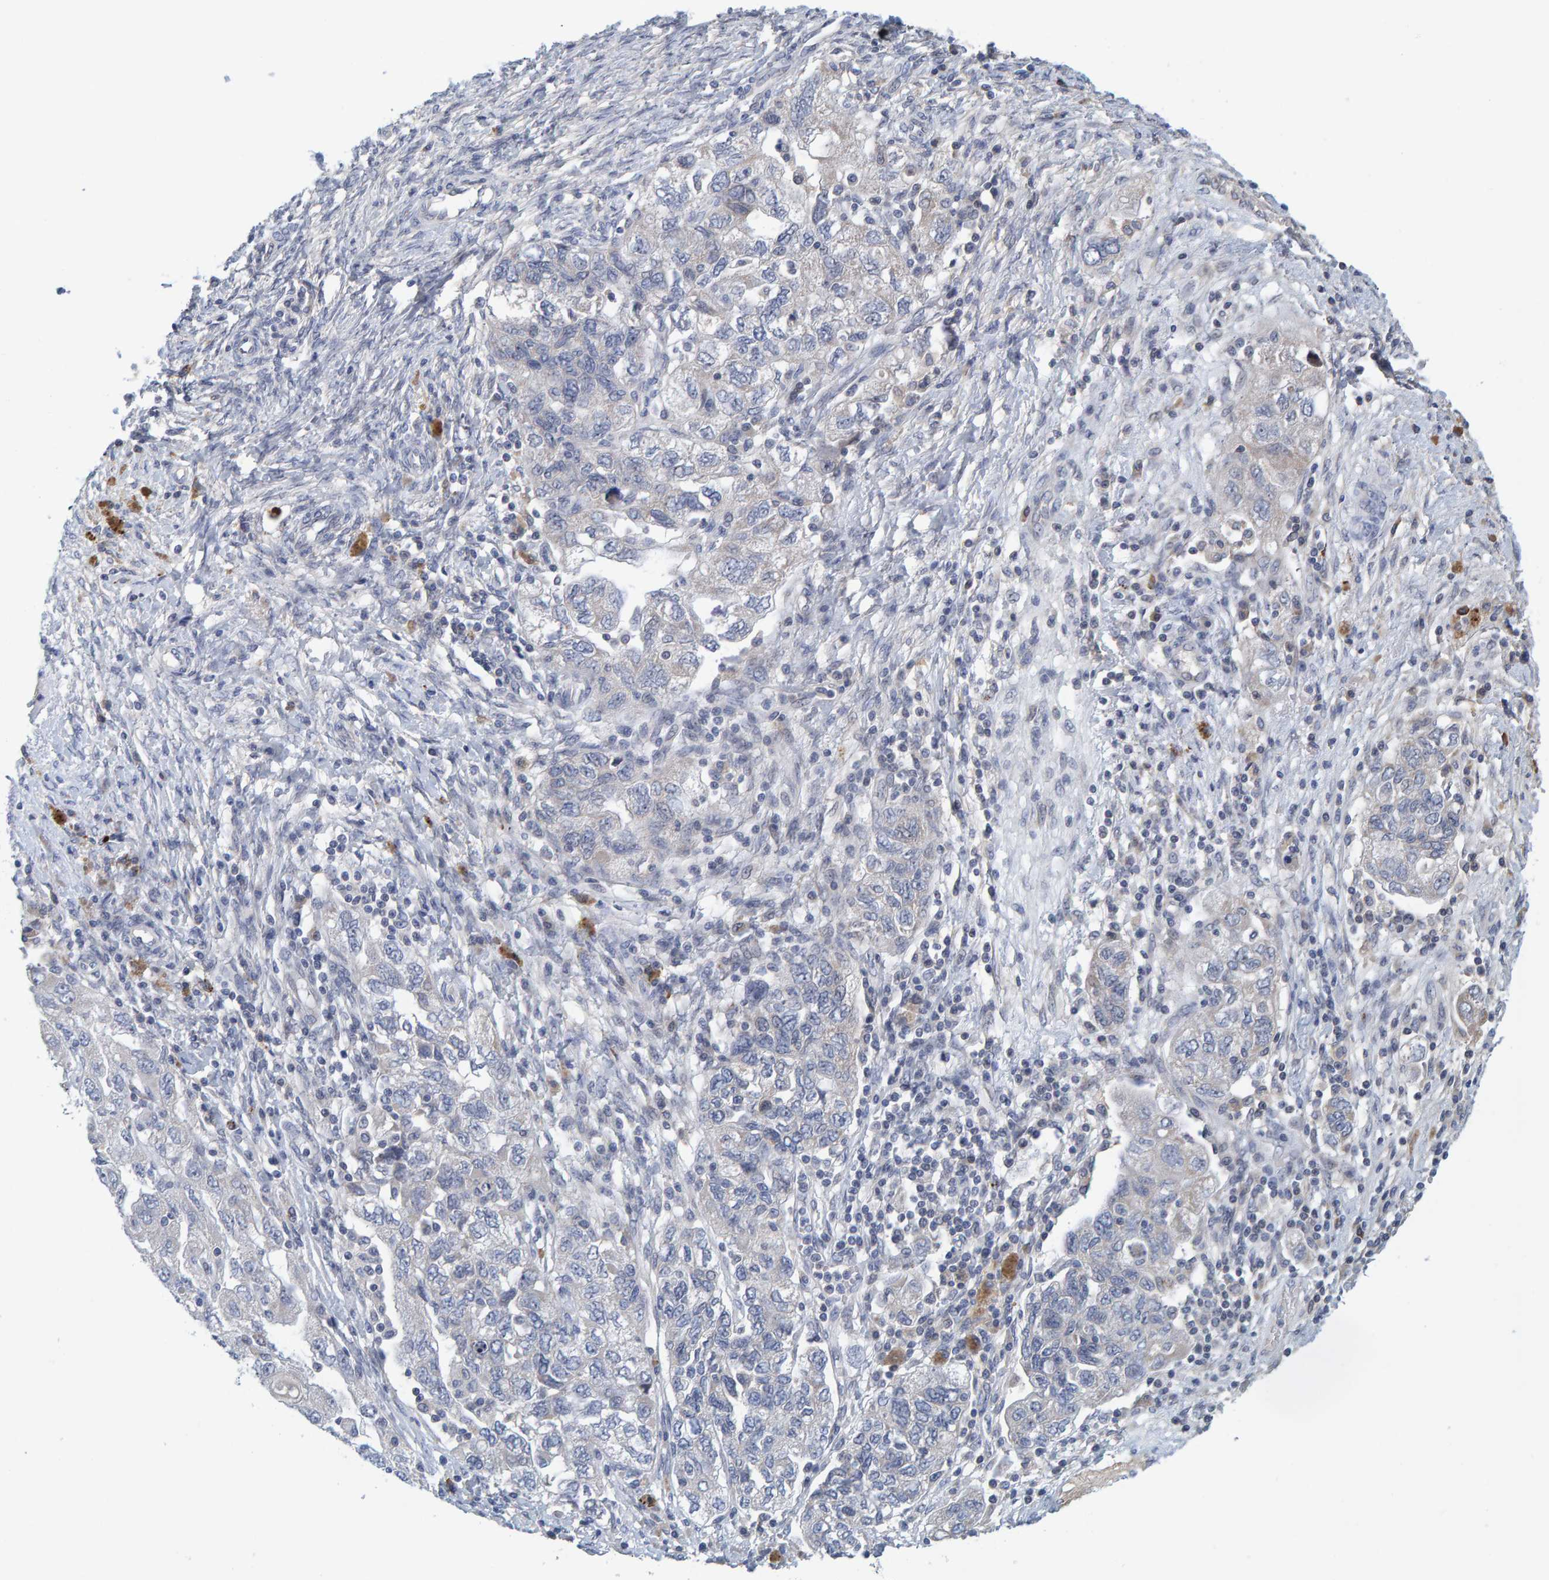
{"staining": {"intensity": "negative", "quantity": "none", "location": "none"}, "tissue": "ovarian cancer", "cell_type": "Tumor cells", "image_type": "cancer", "snomed": [{"axis": "morphology", "description": "Carcinoma, NOS"}, {"axis": "morphology", "description": "Cystadenocarcinoma, serous, NOS"}, {"axis": "topography", "description": "Ovary"}], "caption": "Human carcinoma (ovarian) stained for a protein using immunohistochemistry (IHC) reveals no positivity in tumor cells.", "gene": "ZNF77", "patient": {"sex": "female", "age": 69}}